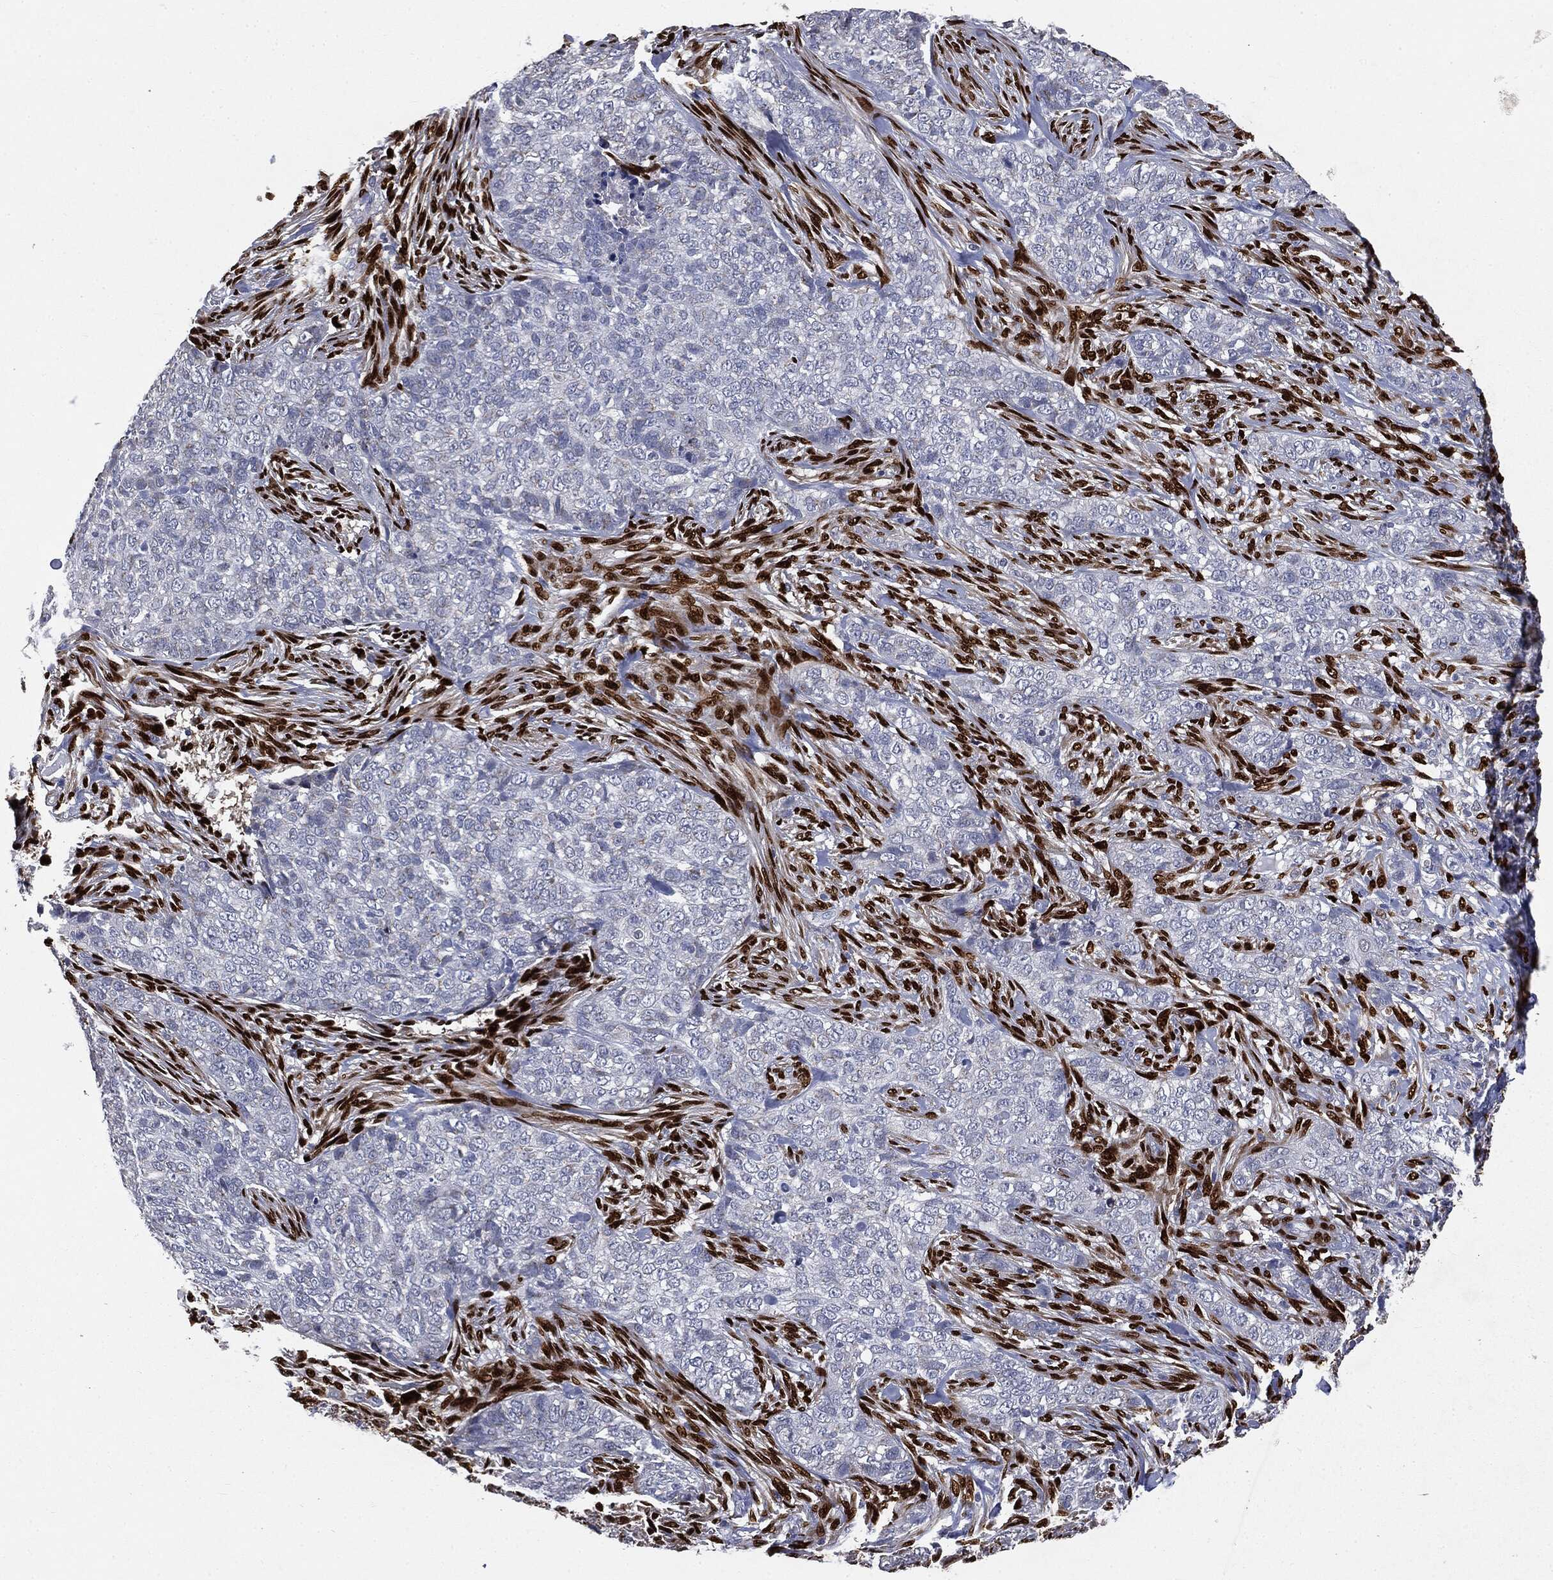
{"staining": {"intensity": "negative", "quantity": "none", "location": "none"}, "tissue": "skin cancer", "cell_type": "Tumor cells", "image_type": "cancer", "snomed": [{"axis": "morphology", "description": "Basal cell carcinoma"}, {"axis": "topography", "description": "Skin"}], "caption": "There is no significant staining in tumor cells of skin cancer (basal cell carcinoma).", "gene": "CASD1", "patient": {"sex": "female", "age": 69}}